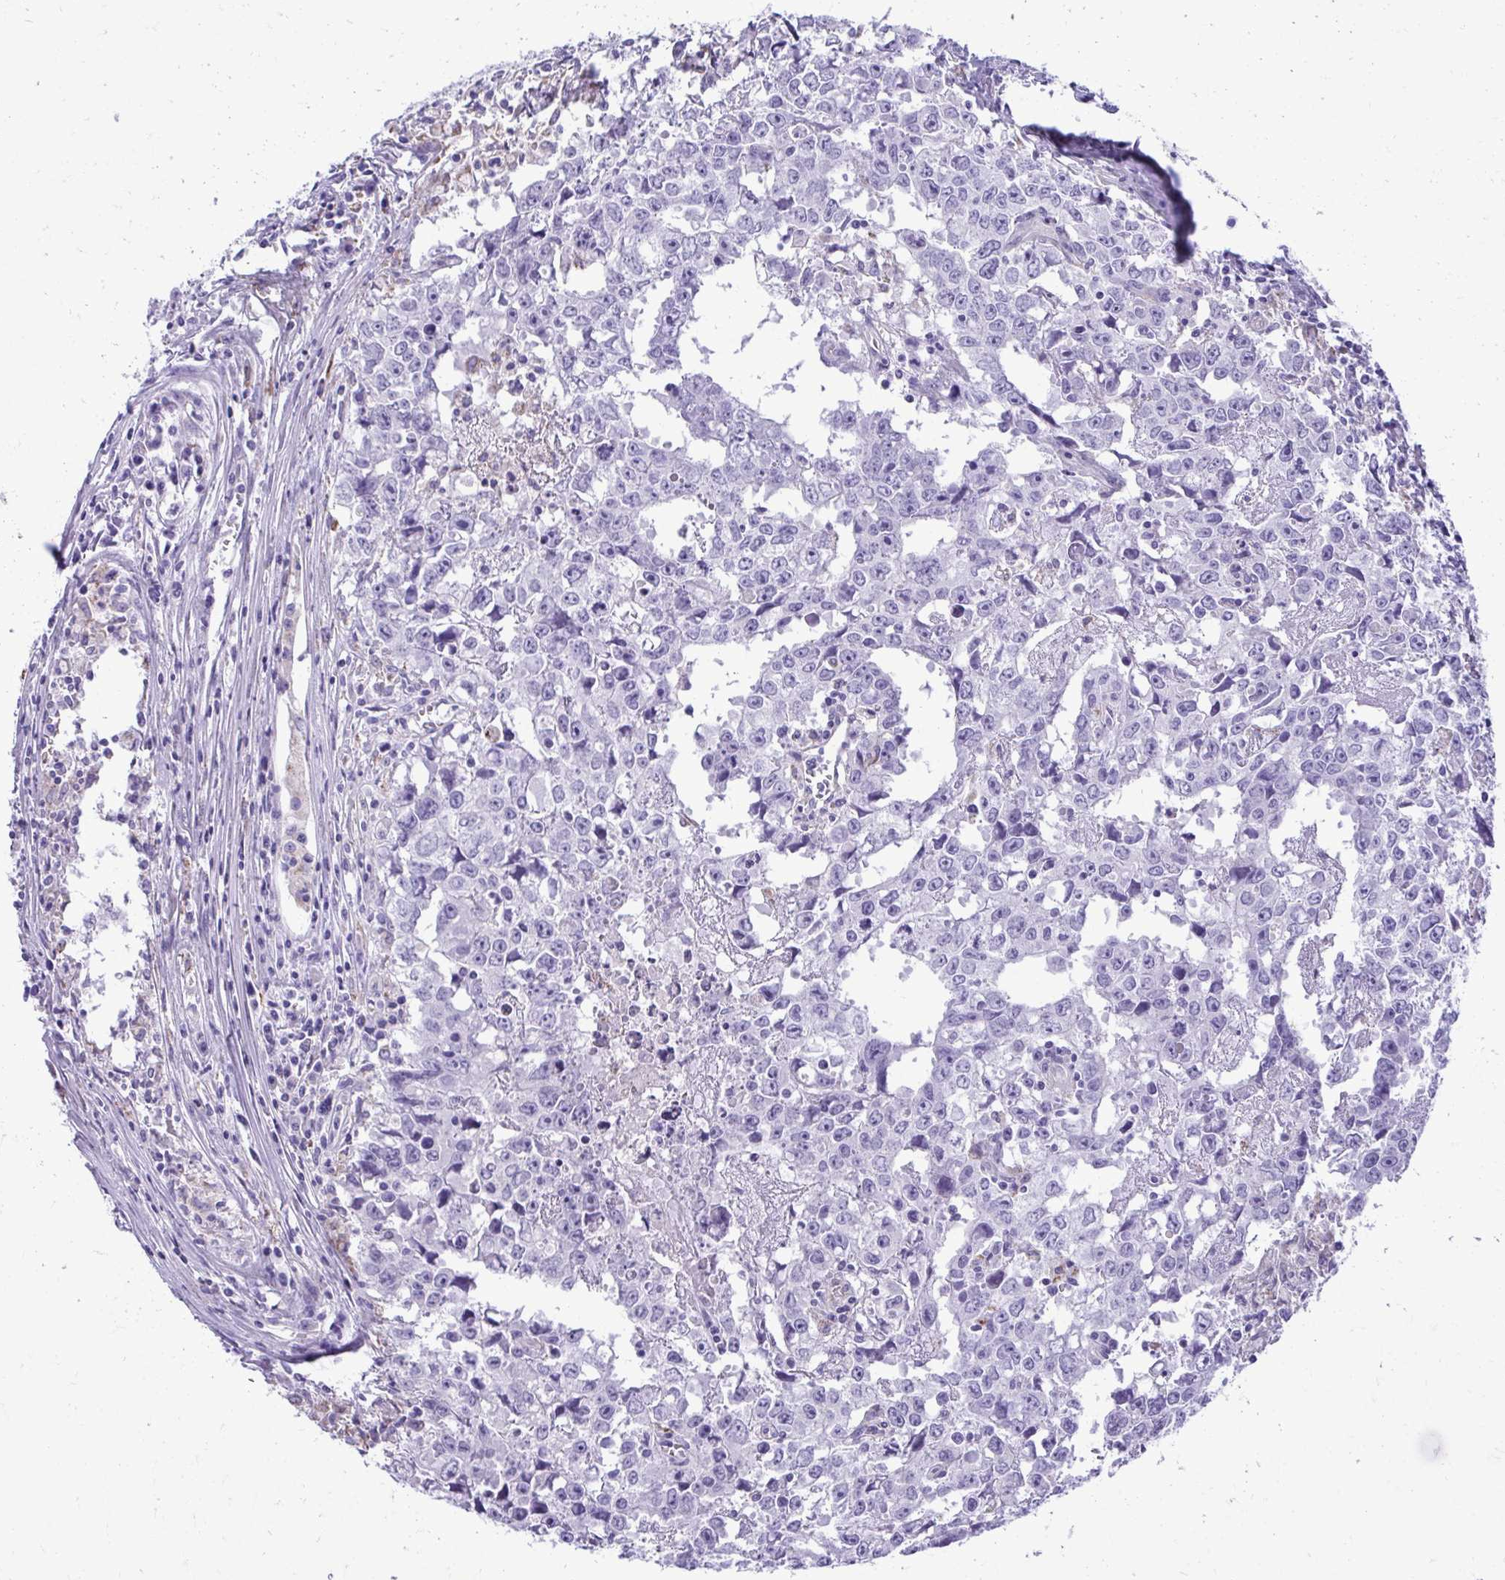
{"staining": {"intensity": "negative", "quantity": "none", "location": "none"}, "tissue": "testis cancer", "cell_type": "Tumor cells", "image_type": "cancer", "snomed": [{"axis": "morphology", "description": "Carcinoma, Embryonal, NOS"}, {"axis": "topography", "description": "Testis"}], "caption": "Tumor cells are negative for brown protein staining in testis cancer (embryonal carcinoma). (Stains: DAB (3,3'-diaminobenzidine) immunohistochemistry with hematoxylin counter stain, Microscopy: brightfield microscopy at high magnification).", "gene": "AIG1", "patient": {"sex": "male", "age": 22}}